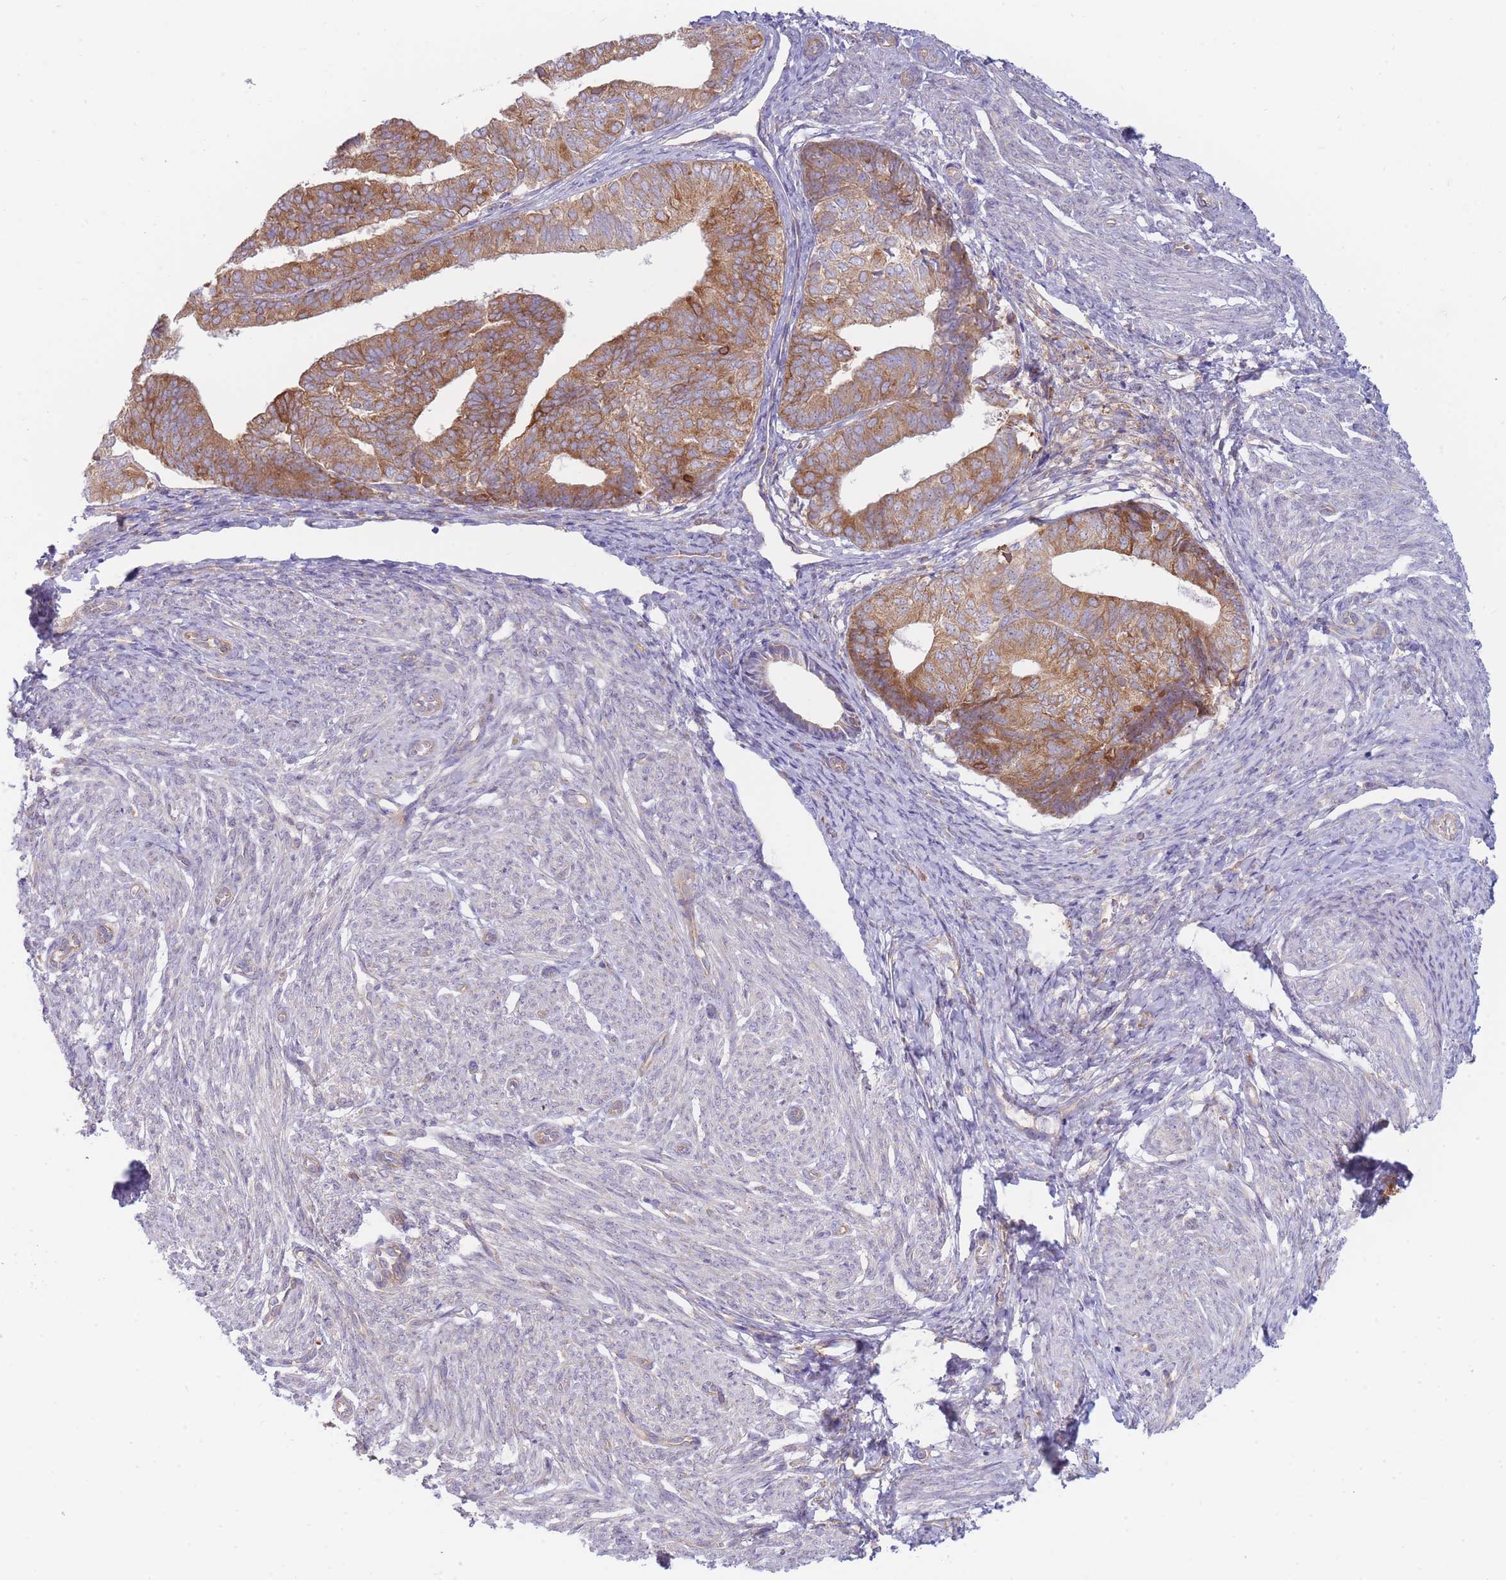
{"staining": {"intensity": "moderate", "quantity": ">75%", "location": "cytoplasmic/membranous"}, "tissue": "endometrial cancer", "cell_type": "Tumor cells", "image_type": "cancer", "snomed": [{"axis": "morphology", "description": "Adenocarcinoma, NOS"}, {"axis": "topography", "description": "Endometrium"}], "caption": "There is medium levels of moderate cytoplasmic/membranous expression in tumor cells of endometrial adenocarcinoma, as demonstrated by immunohistochemical staining (brown color).", "gene": "SH2B2", "patient": {"sex": "female", "age": 87}}